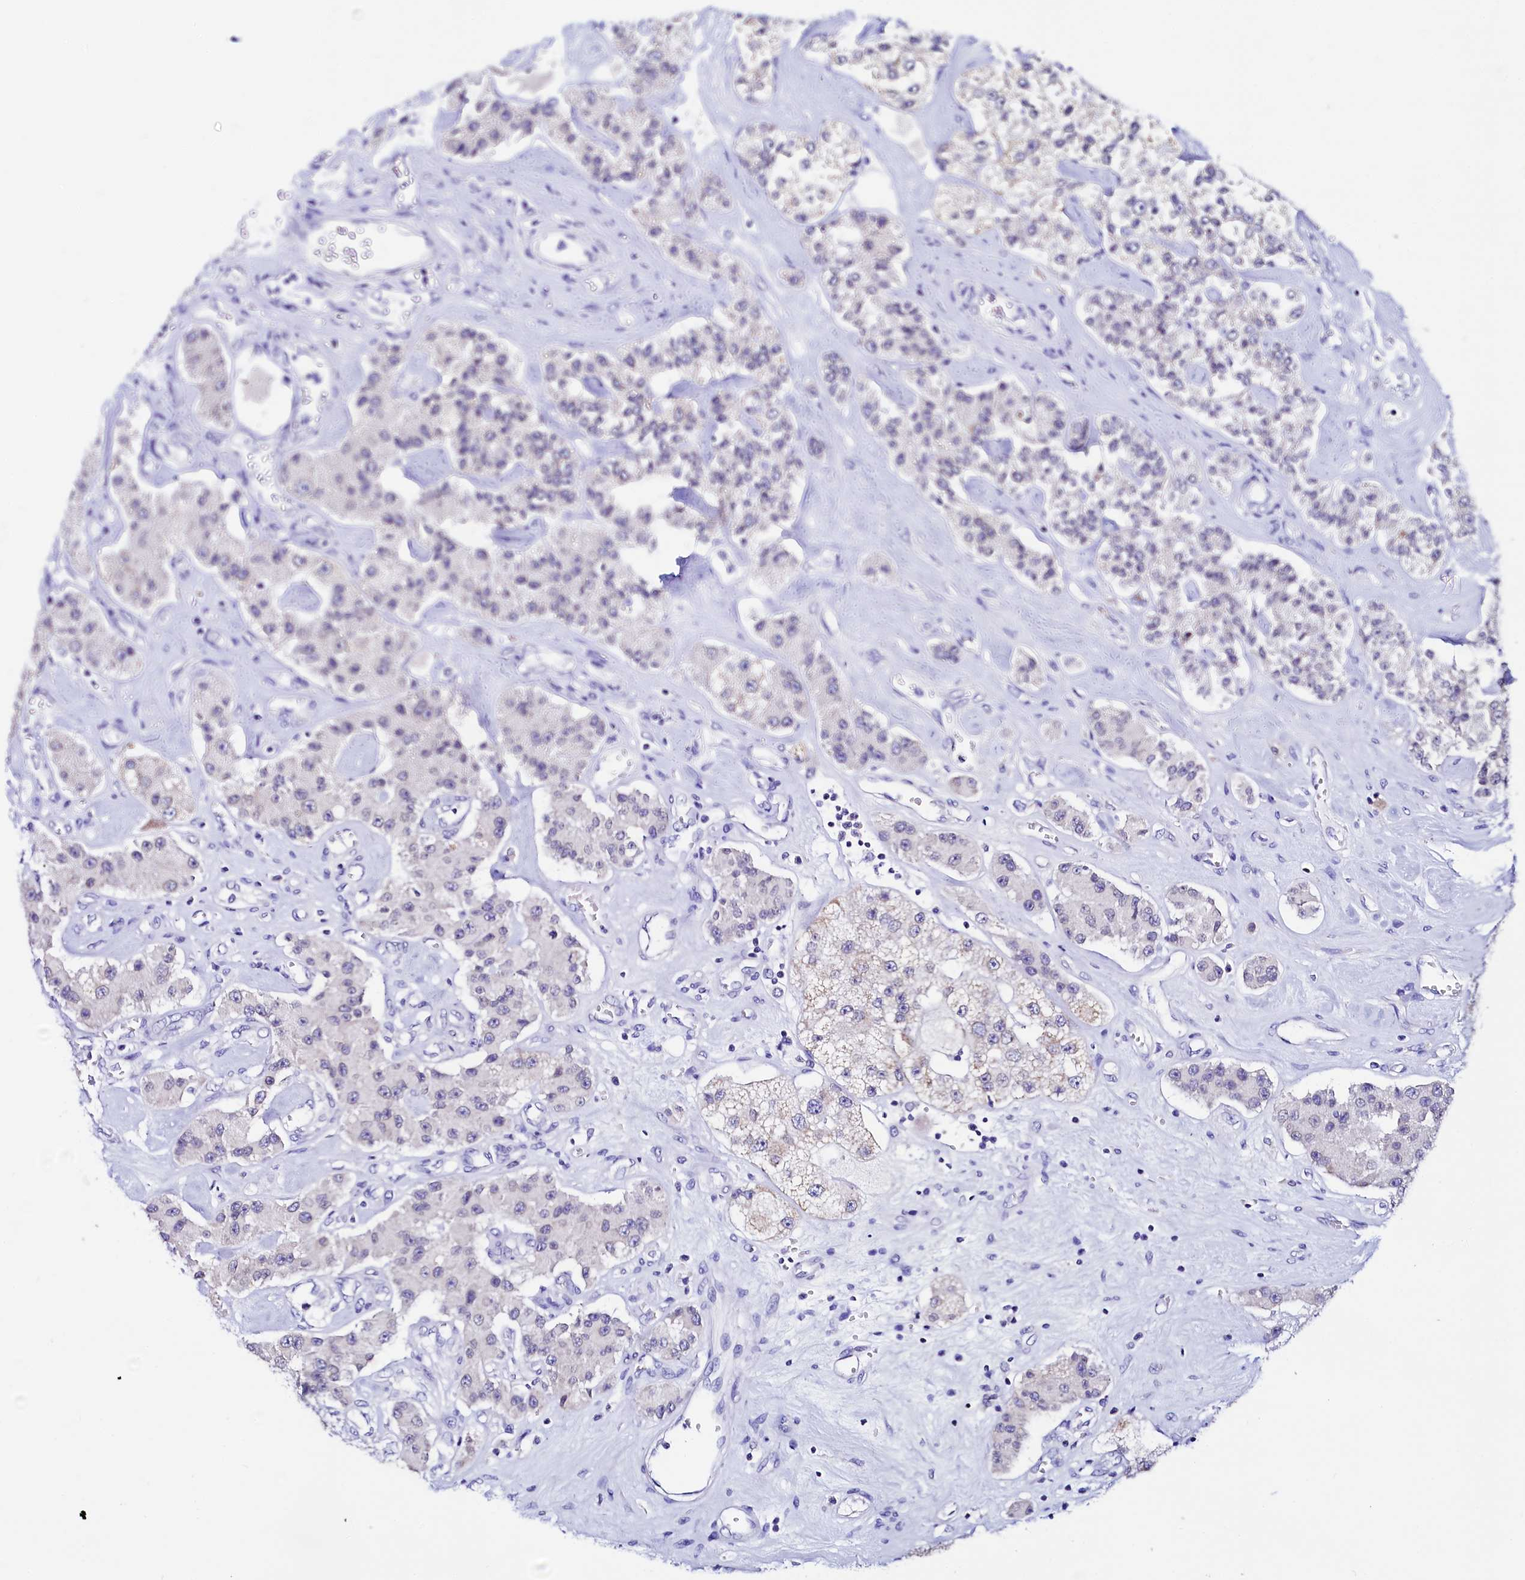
{"staining": {"intensity": "negative", "quantity": "none", "location": "none"}, "tissue": "carcinoid", "cell_type": "Tumor cells", "image_type": "cancer", "snomed": [{"axis": "morphology", "description": "Carcinoid, malignant, NOS"}, {"axis": "topography", "description": "Pancreas"}], "caption": "Carcinoid (malignant) was stained to show a protein in brown. There is no significant staining in tumor cells.", "gene": "HAND1", "patient": {"sex": "male", "age": 41}}